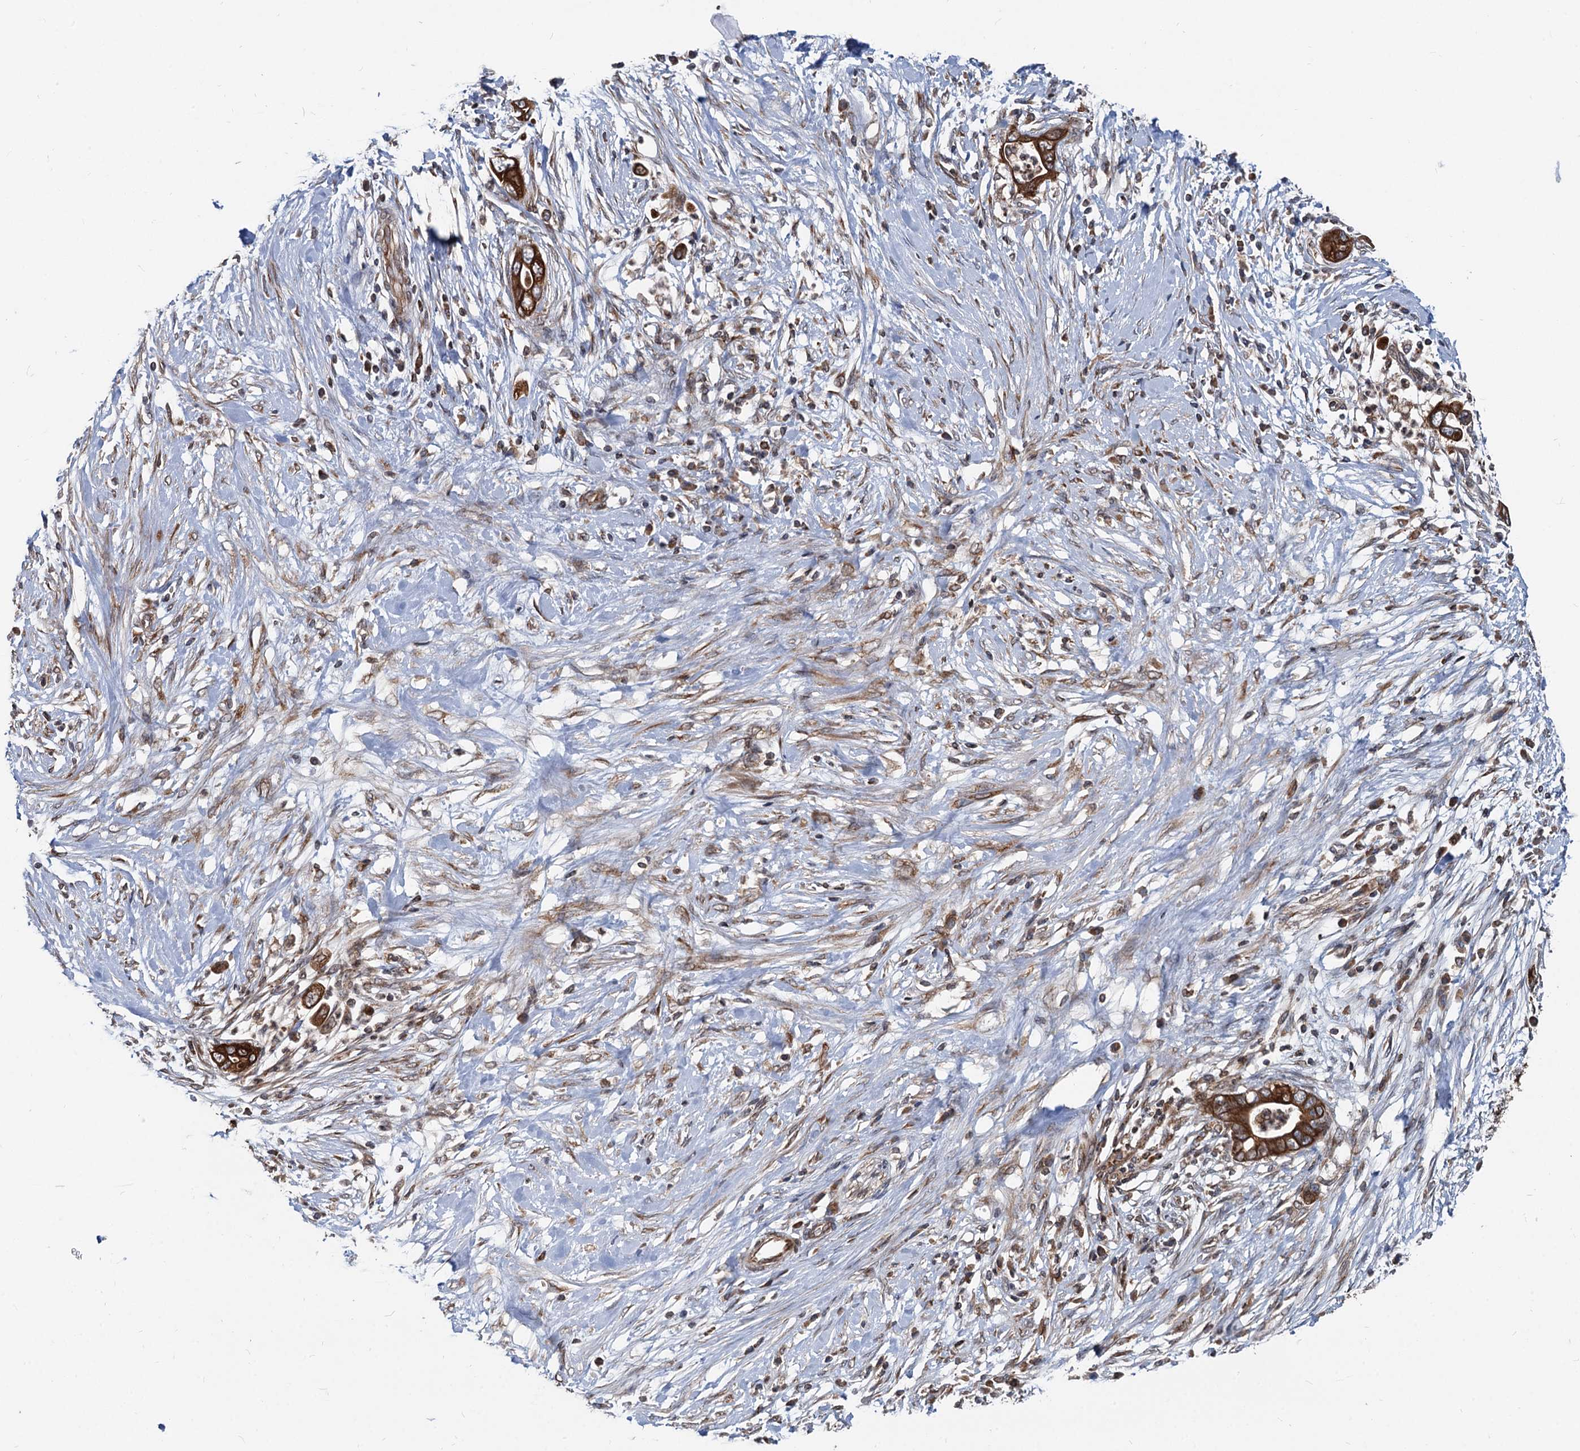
{"staining": {"intensity": "strong", "quantity": ">75%", "location": "cytoplasmic/membranous"}, "tissue": "pancreatic cancer", "cell_type": "Tumor cells", "image_type": "cancer", "snomed": [{"axis": "morphology", "description": "Adenocarcinoma, NOS"}, {"axis": "topography", "description": "Pancreas"}], "caption": "Protein expression analysis of human pancreatic cancer (adenocarcinoma) reveals strong cytoplasmic/membranous expression in approximately >75% of tumor cells.", "gene": "STIM1", "patient": {"sex": "male", "age": 75}}